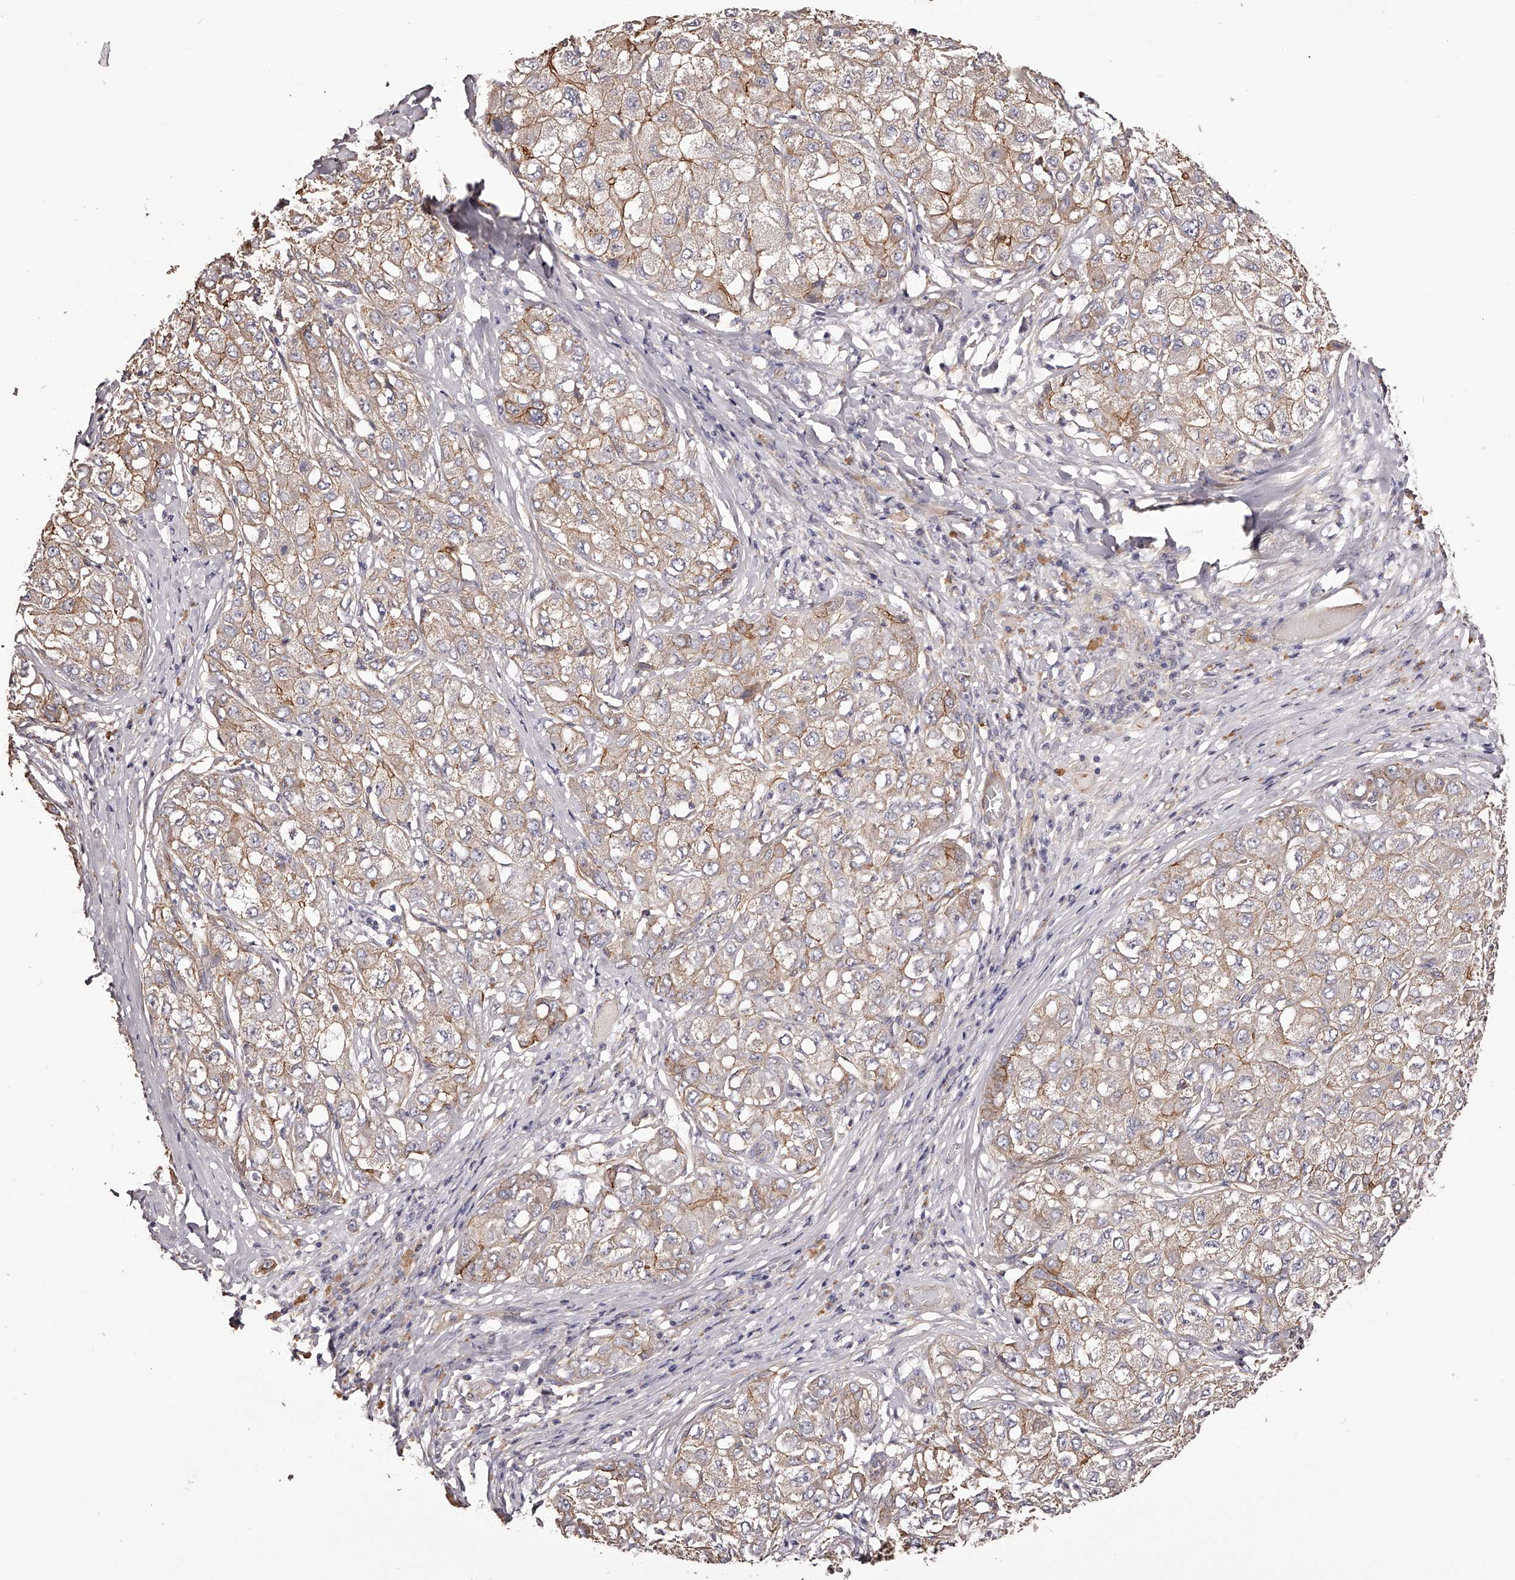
{"staining": {"intensity": "moderate", "quantity": "<25%", "location": "cytoplasmic/membranous"}, "tissue": "liver cancer", "cell_type": "Tumor cells", "image_type": "cancer", "snomed": [{"axis": "morphology", "description": "Carcinoma, Hepatocellular, NOS"}, {"axis": "topography", "description": "Liver"}], "caption": "A low amount of moderate cytoplasmic/membranous expression is identified in about <25% of tumor cells in liver hepatocellular carcinoma tissue.", "gene": "LTV1", "patient": {"sex": "male", "age": 80}}